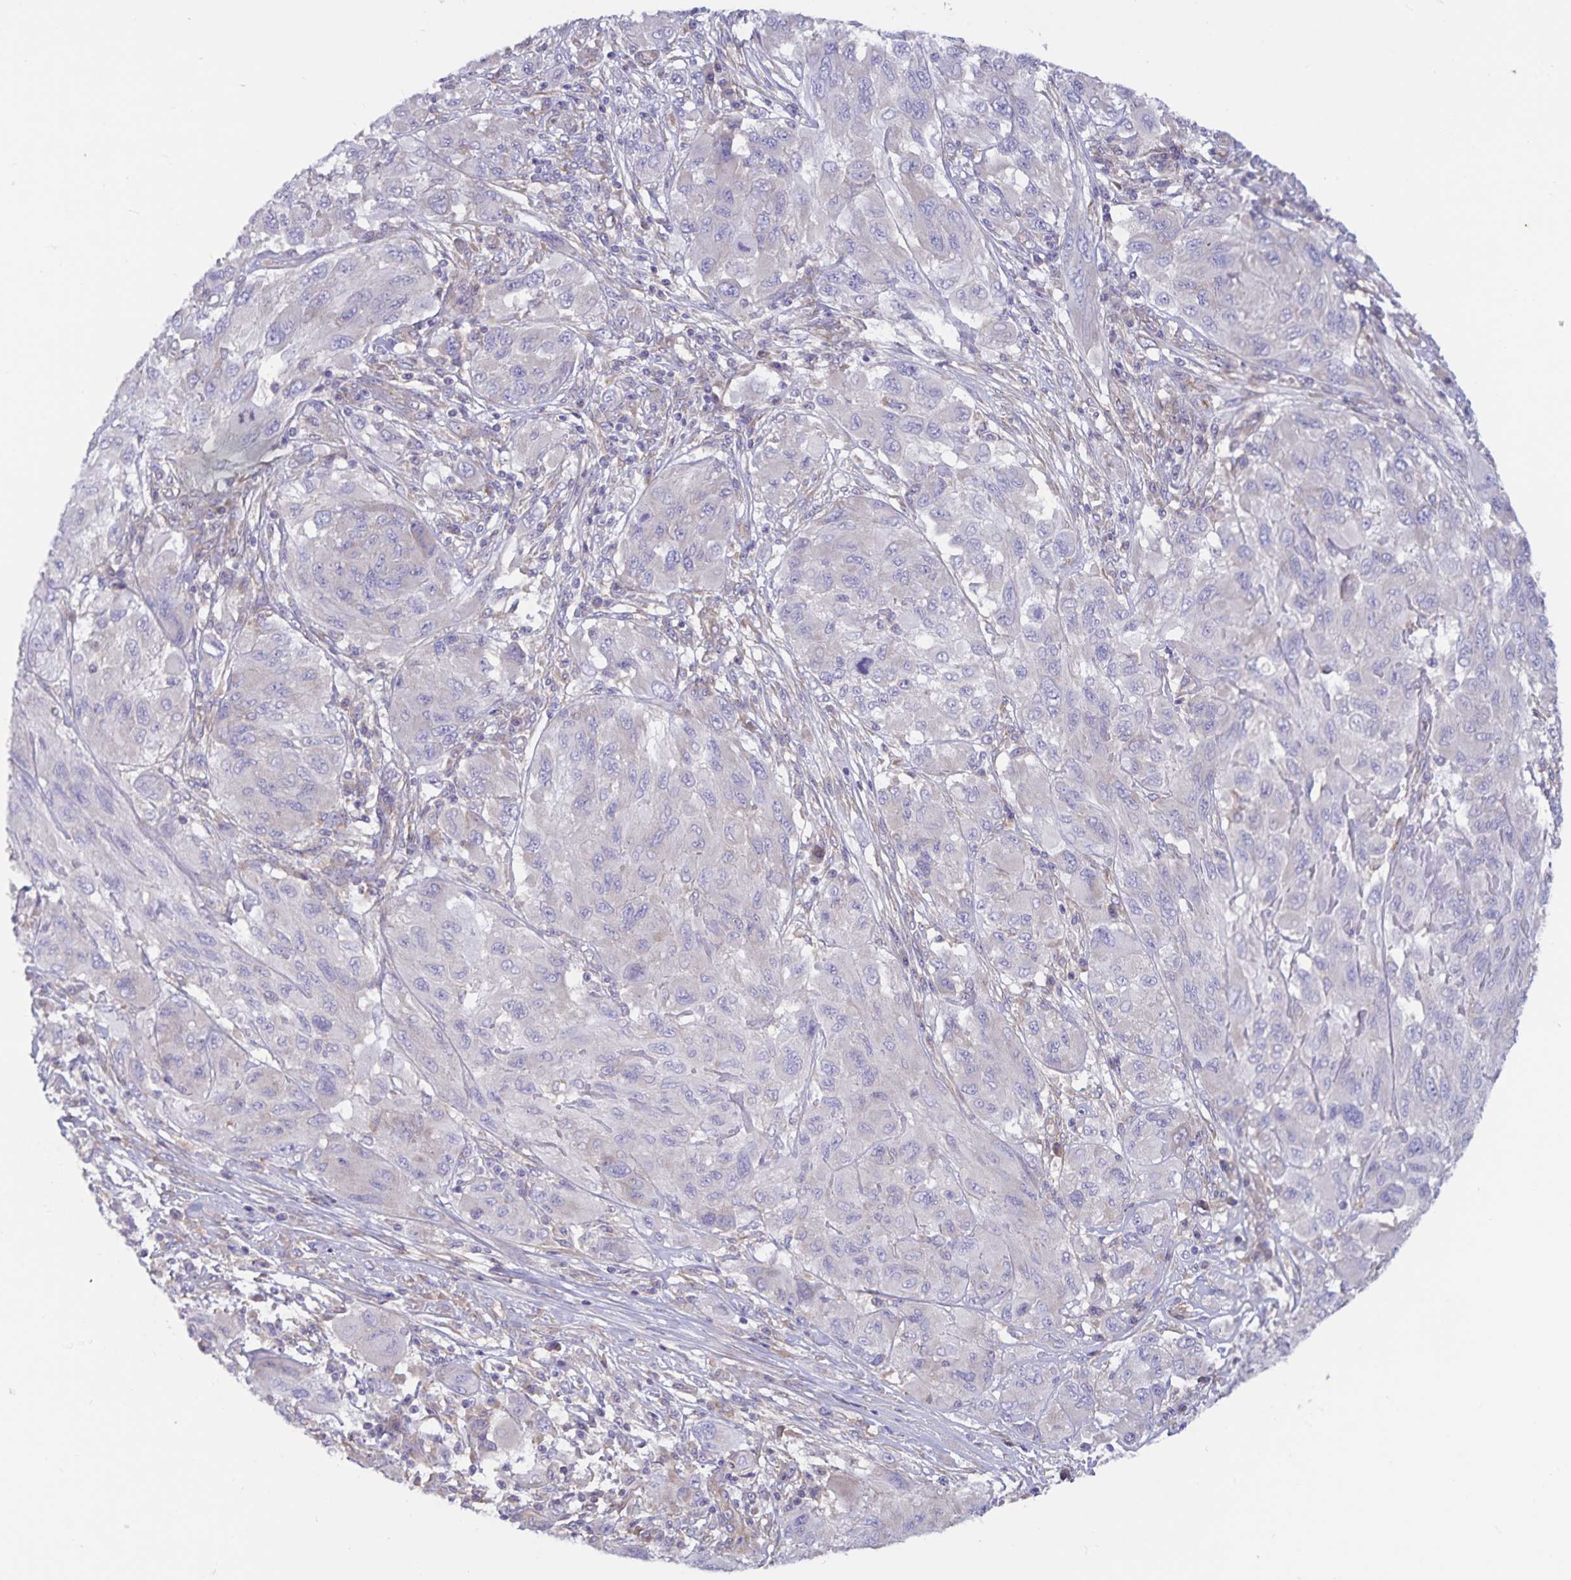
{"staining": {"intensity": "negative", "quantity": "none", "location": "none"}, "tissue": "melanoma", "cell_type": "Tumor cells", "image_type": "cancer", "snomed": [{"axis": "morphology", "description": "Malignant melanoma, NOS"}, {"axis": "topography", "description": "Skin"}], "caption": "The micrograph reveals no significant staining in tumor cells of melanoma.", "gene": "FAM120A", "patient": {"sex": "female", "age": 91}}